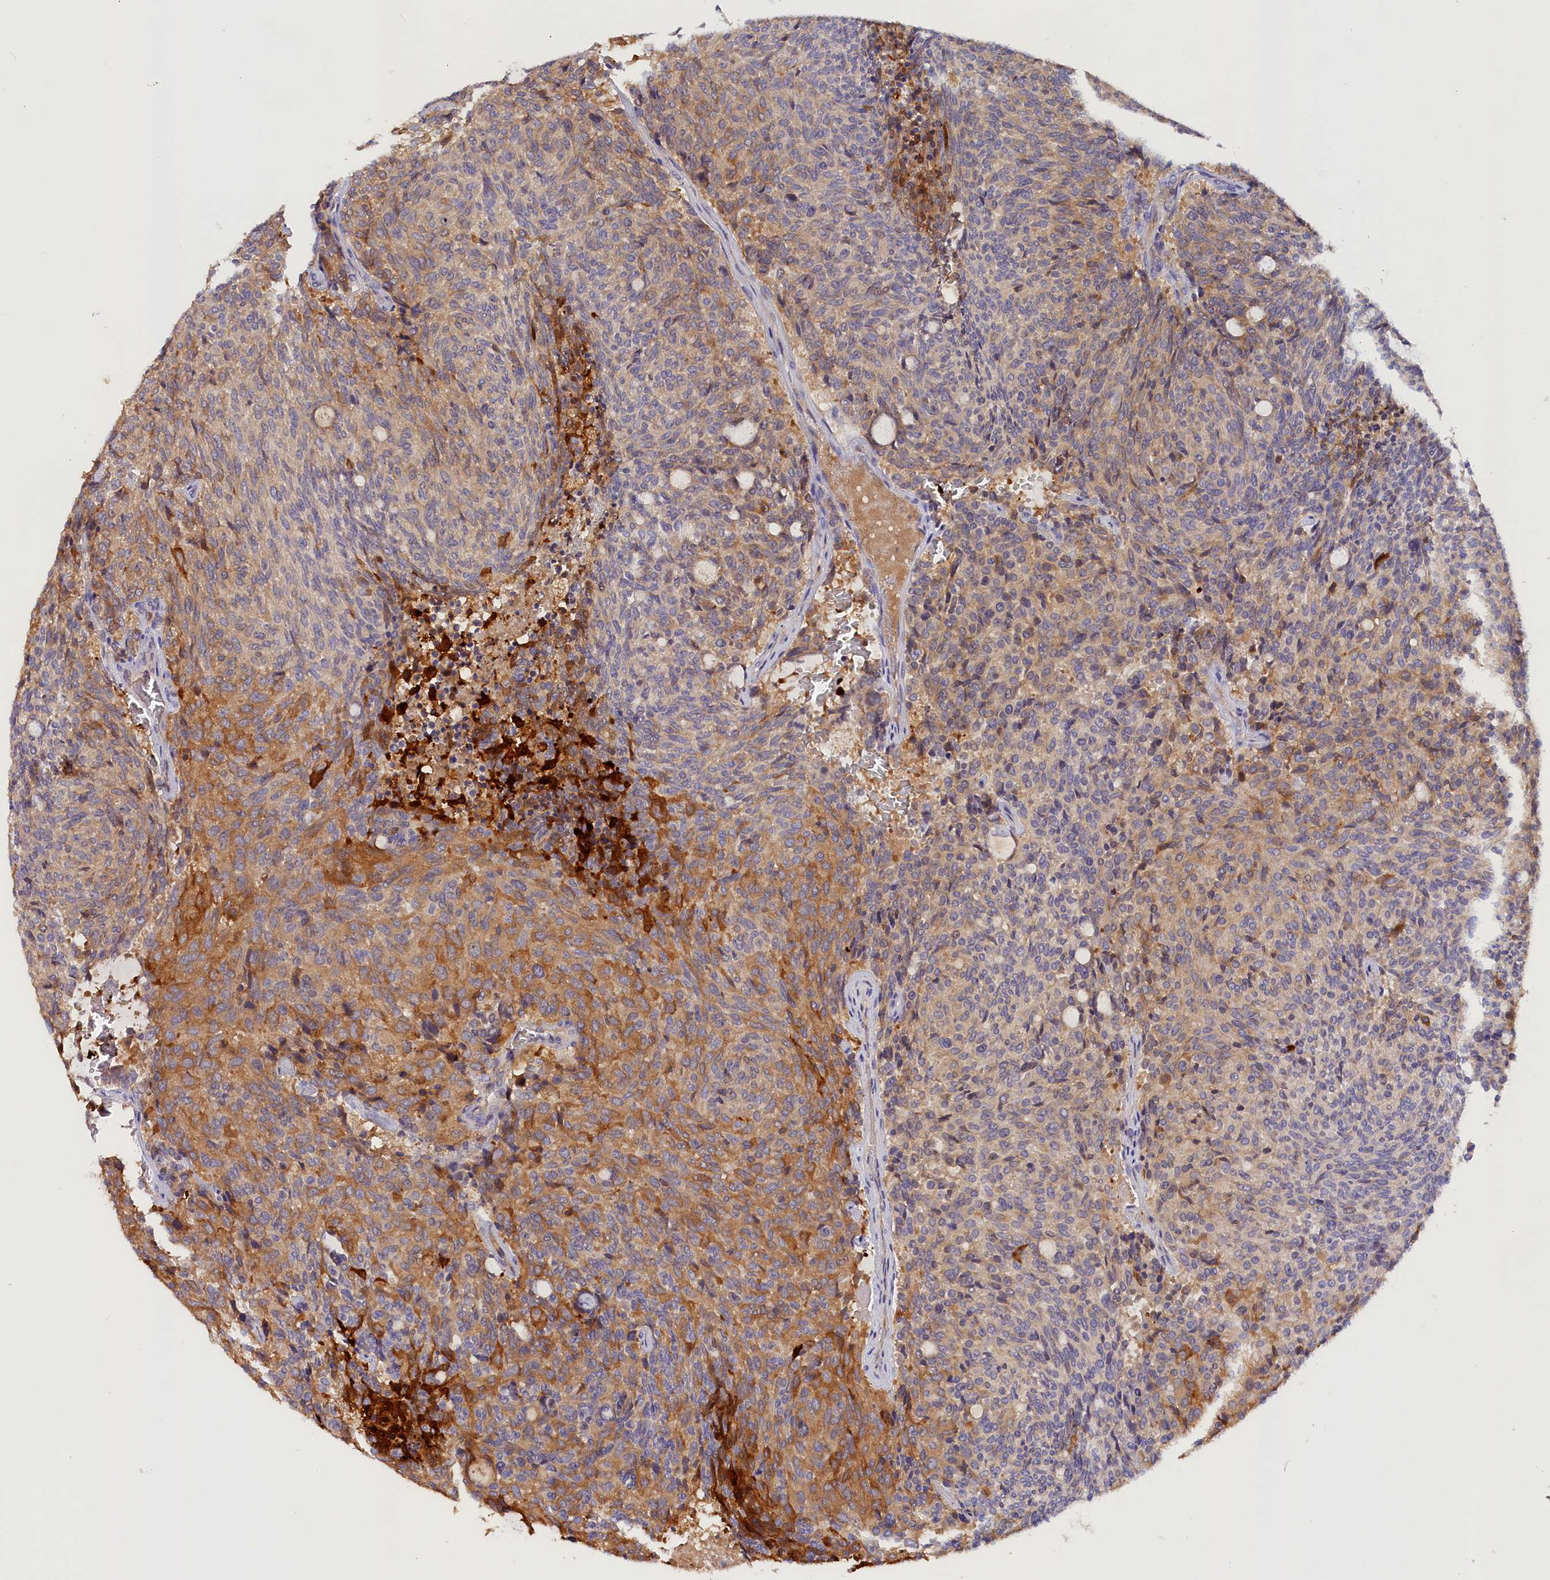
{"staining": {"intensity": "moderate", "quantity": "25%-75%", "location": "cytoplasmic/membranous"}, "tissue": "carcinoid", "cell_type": "Tumor cells", "image_type": "cancer", "snomed": [{"axis": "morphology", "description": "Carcinoid, malignant, NOS"}, {"axis": "topography", "description": "Pancreas"}], "caption": "Immunohistochemical staining of carcinoid displays moderate cytoplasmic/membranous protein staining in about 25%-75% of tumor cells.", "gene": "KATNB1", "patient": {"sex": "female", "age": 54}}